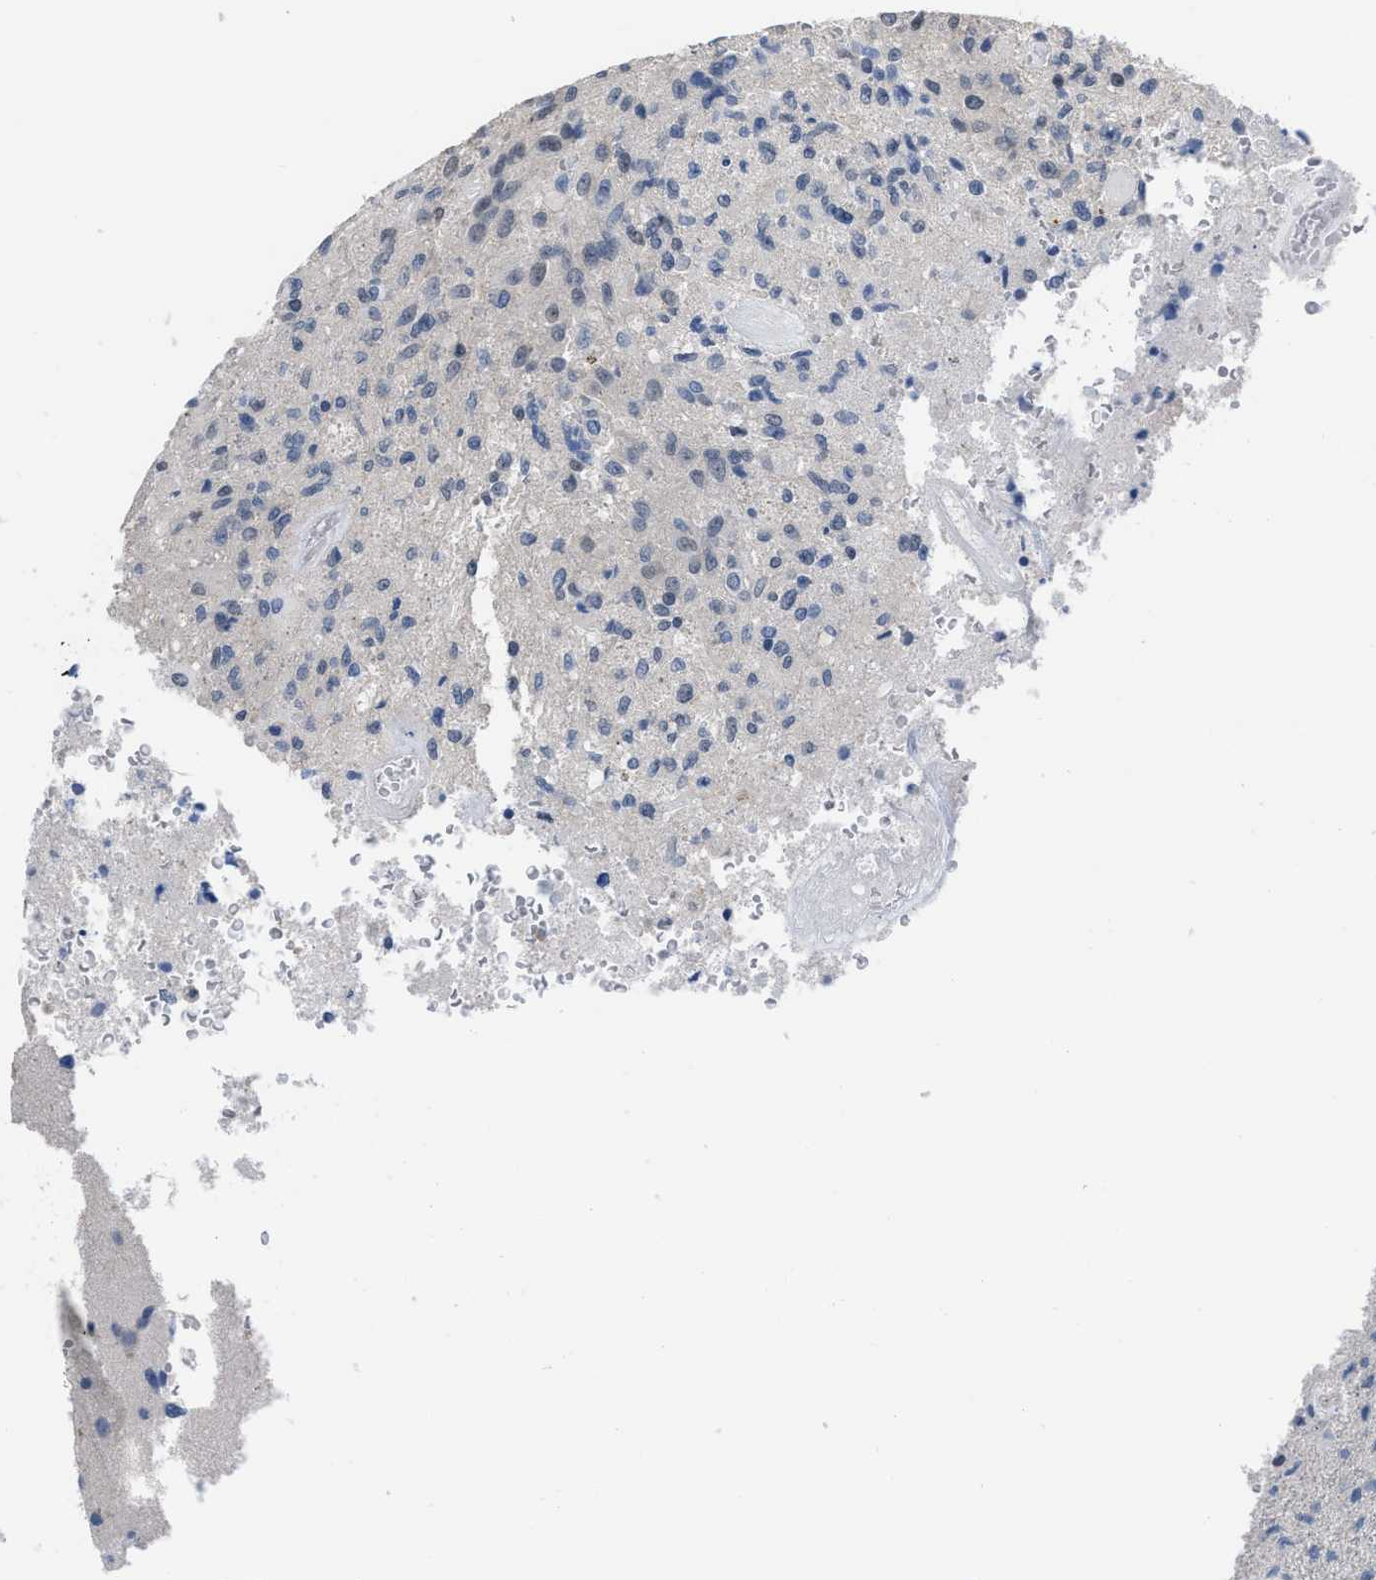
{"staining": {"intensity": "weak", "quantity": "<25%", "location": "nuclear"}, "tissue": "glioma", "cell_type": "Tumor cells", "image_type": "cancer", "snomed": [{"axis": "morphology", "description": "Normal tissue, NOS"}, {"axis": "morphology", "description": "Glioma, malignant, High grade"}, {"axis": "topography", "description": "Cerebral cortex"}], "caption": "Immunohistochemistry photomicrograph of neoplastic tissue: human malignant glioma (high-grade) stained with DAB (3,3'-diaminobenzidine) reveals no significant protein staining in tumor cells.", "gene": "PRMT2", "patient": {"sex": "male", "age": 77}}